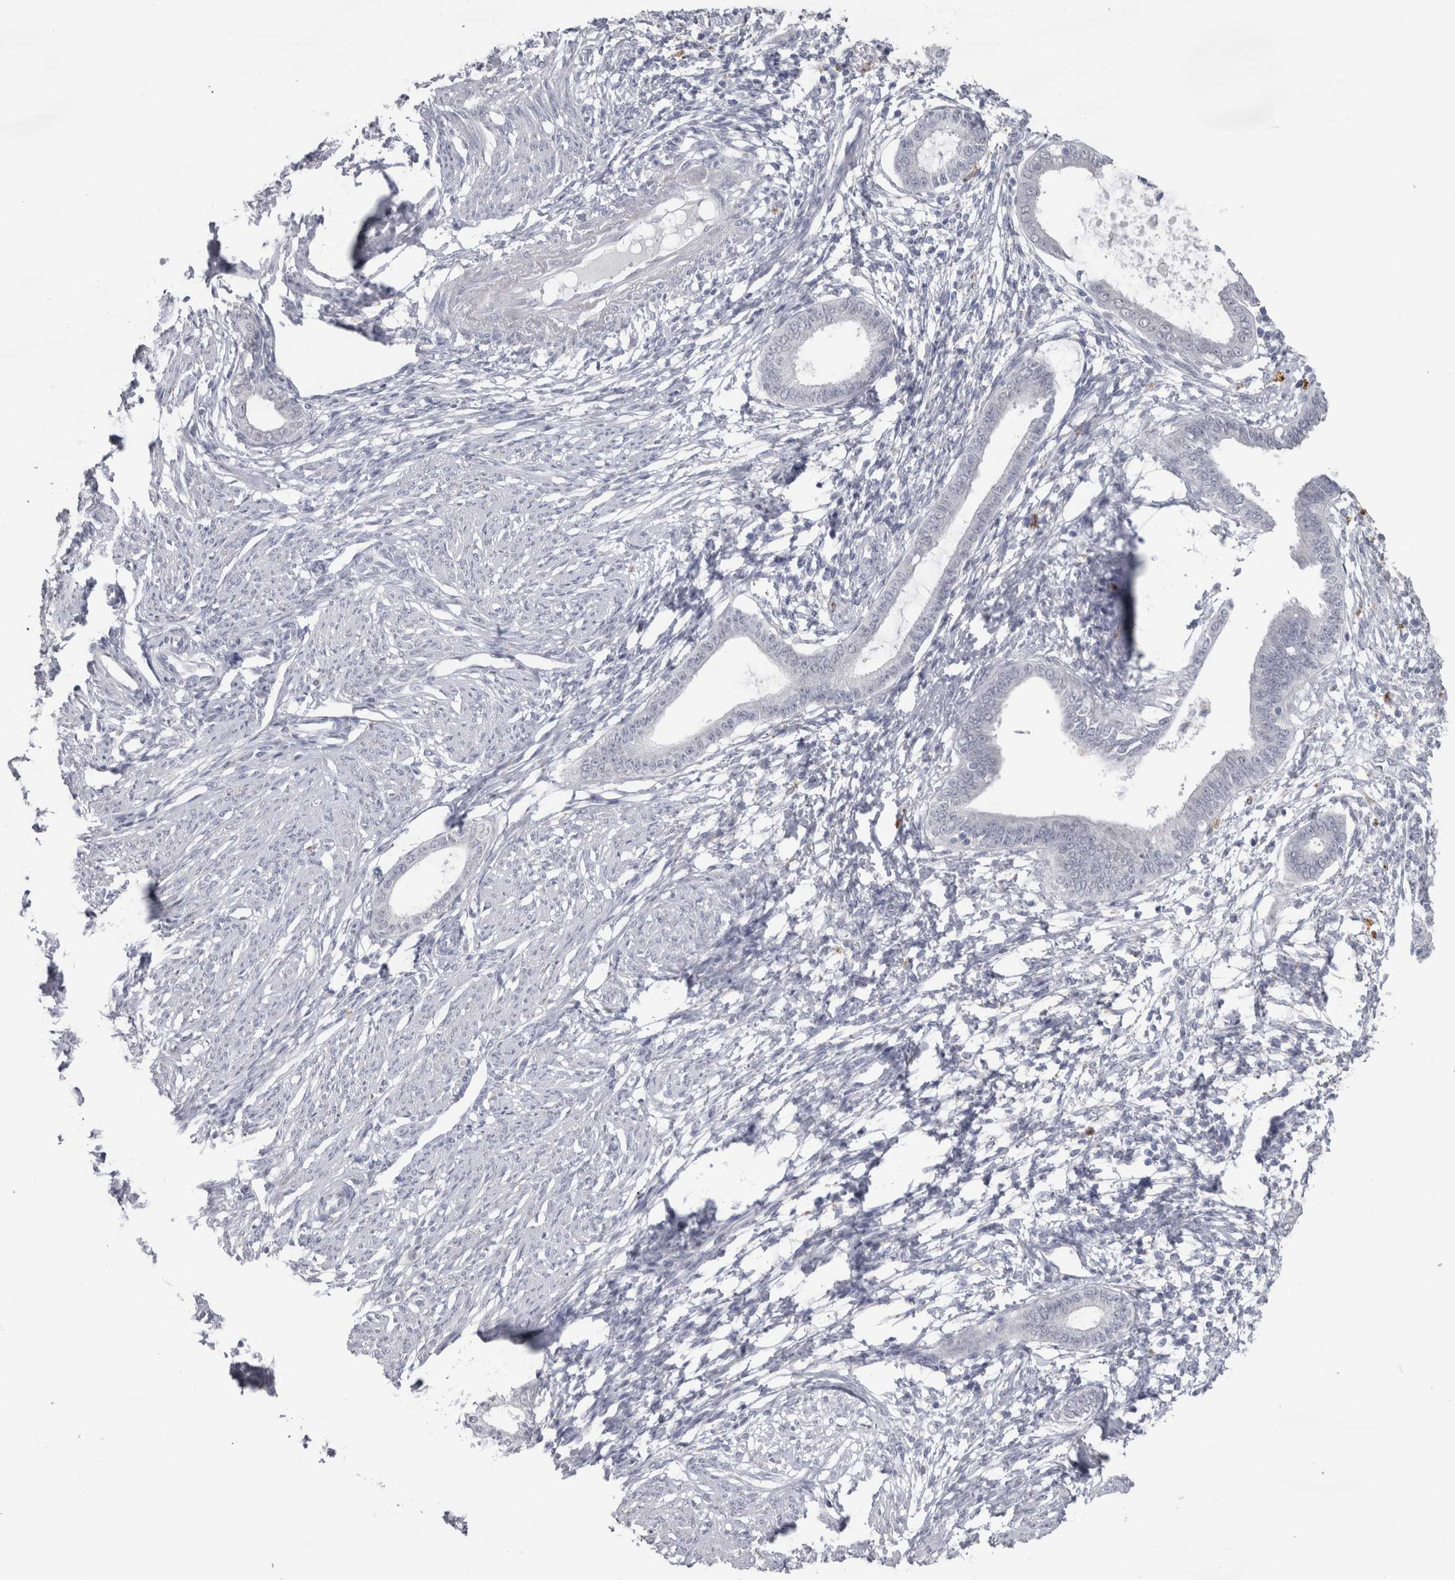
{"staining": {"intensity": "negative", "quantity": "none", "location": "none"}, "tissue": "endometrium", "cell_type": "Cells in endometrial stroma", "image_type": "normal", "snomed": [{"axis": "morphology", "description": "Normal tissue, NOS"}, {"axis": "topography", "description": "Endometrium"}], "caption": "A high-resolution image shows immunohistochemistry staining of unremarkable endometrium, which demonstrates no significant staining in cells in endometrial stroma.", "gene": "CDH17", "patient": {"sex": "female", "age": 56}}